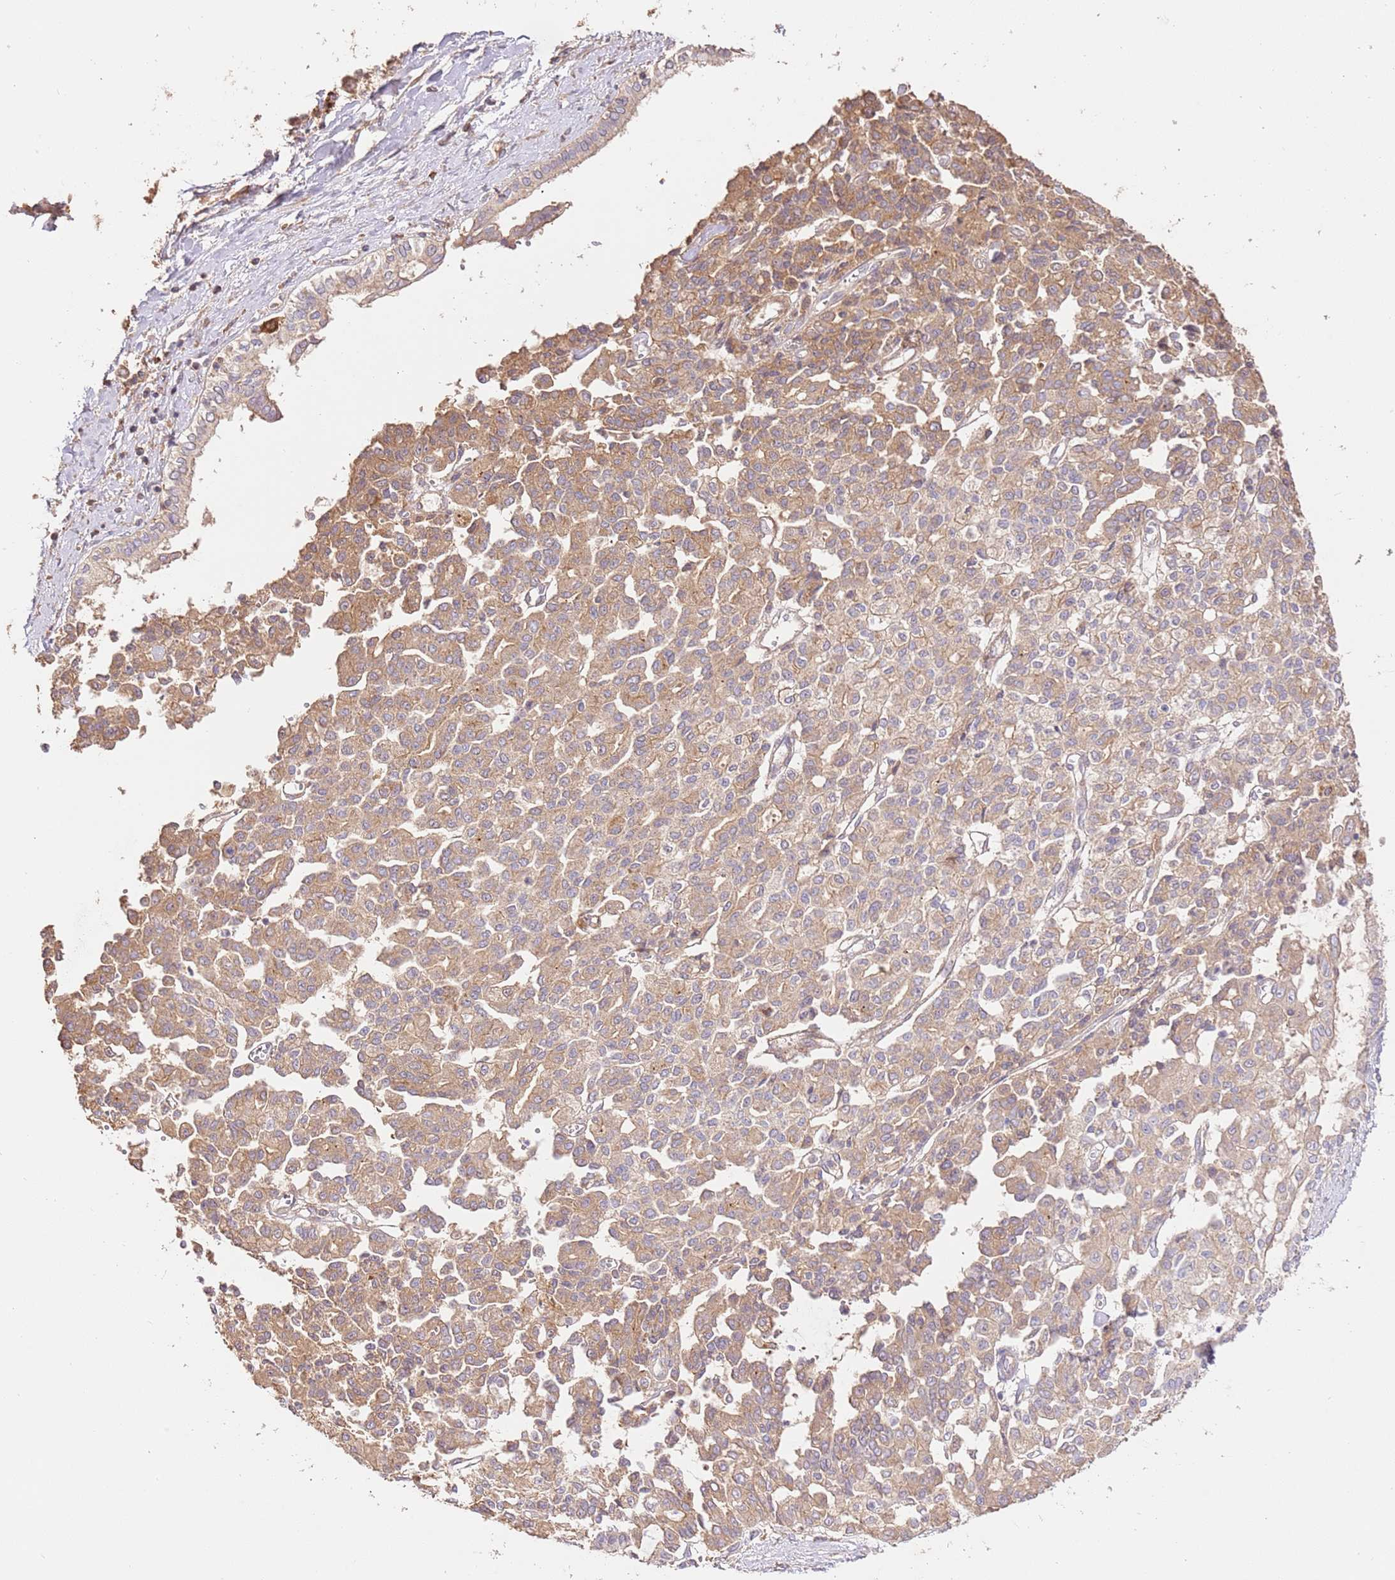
{"staining": {"intensity": "moderate", "quantity": ">75%", "location": "cytoplasmic/membranous"}, "tissue": "liver cancer", "cell_type": "Tumor cells", "image_type": "cancer", "snomed": [{"axis": "morphology", "description": "Cholangiocarcinoma"}, {"axis": "topography", "description": "Liver"}], "caption": "Immunohistochemical staining of human liver cancer (cholangiocarcinoma) demonstrates medium levels of moderate cytoplasmic/membranous protein staining in about >75% of tumor cells.", "gene": "CEP55", "patient": {"sex": "female", "age": 77}}